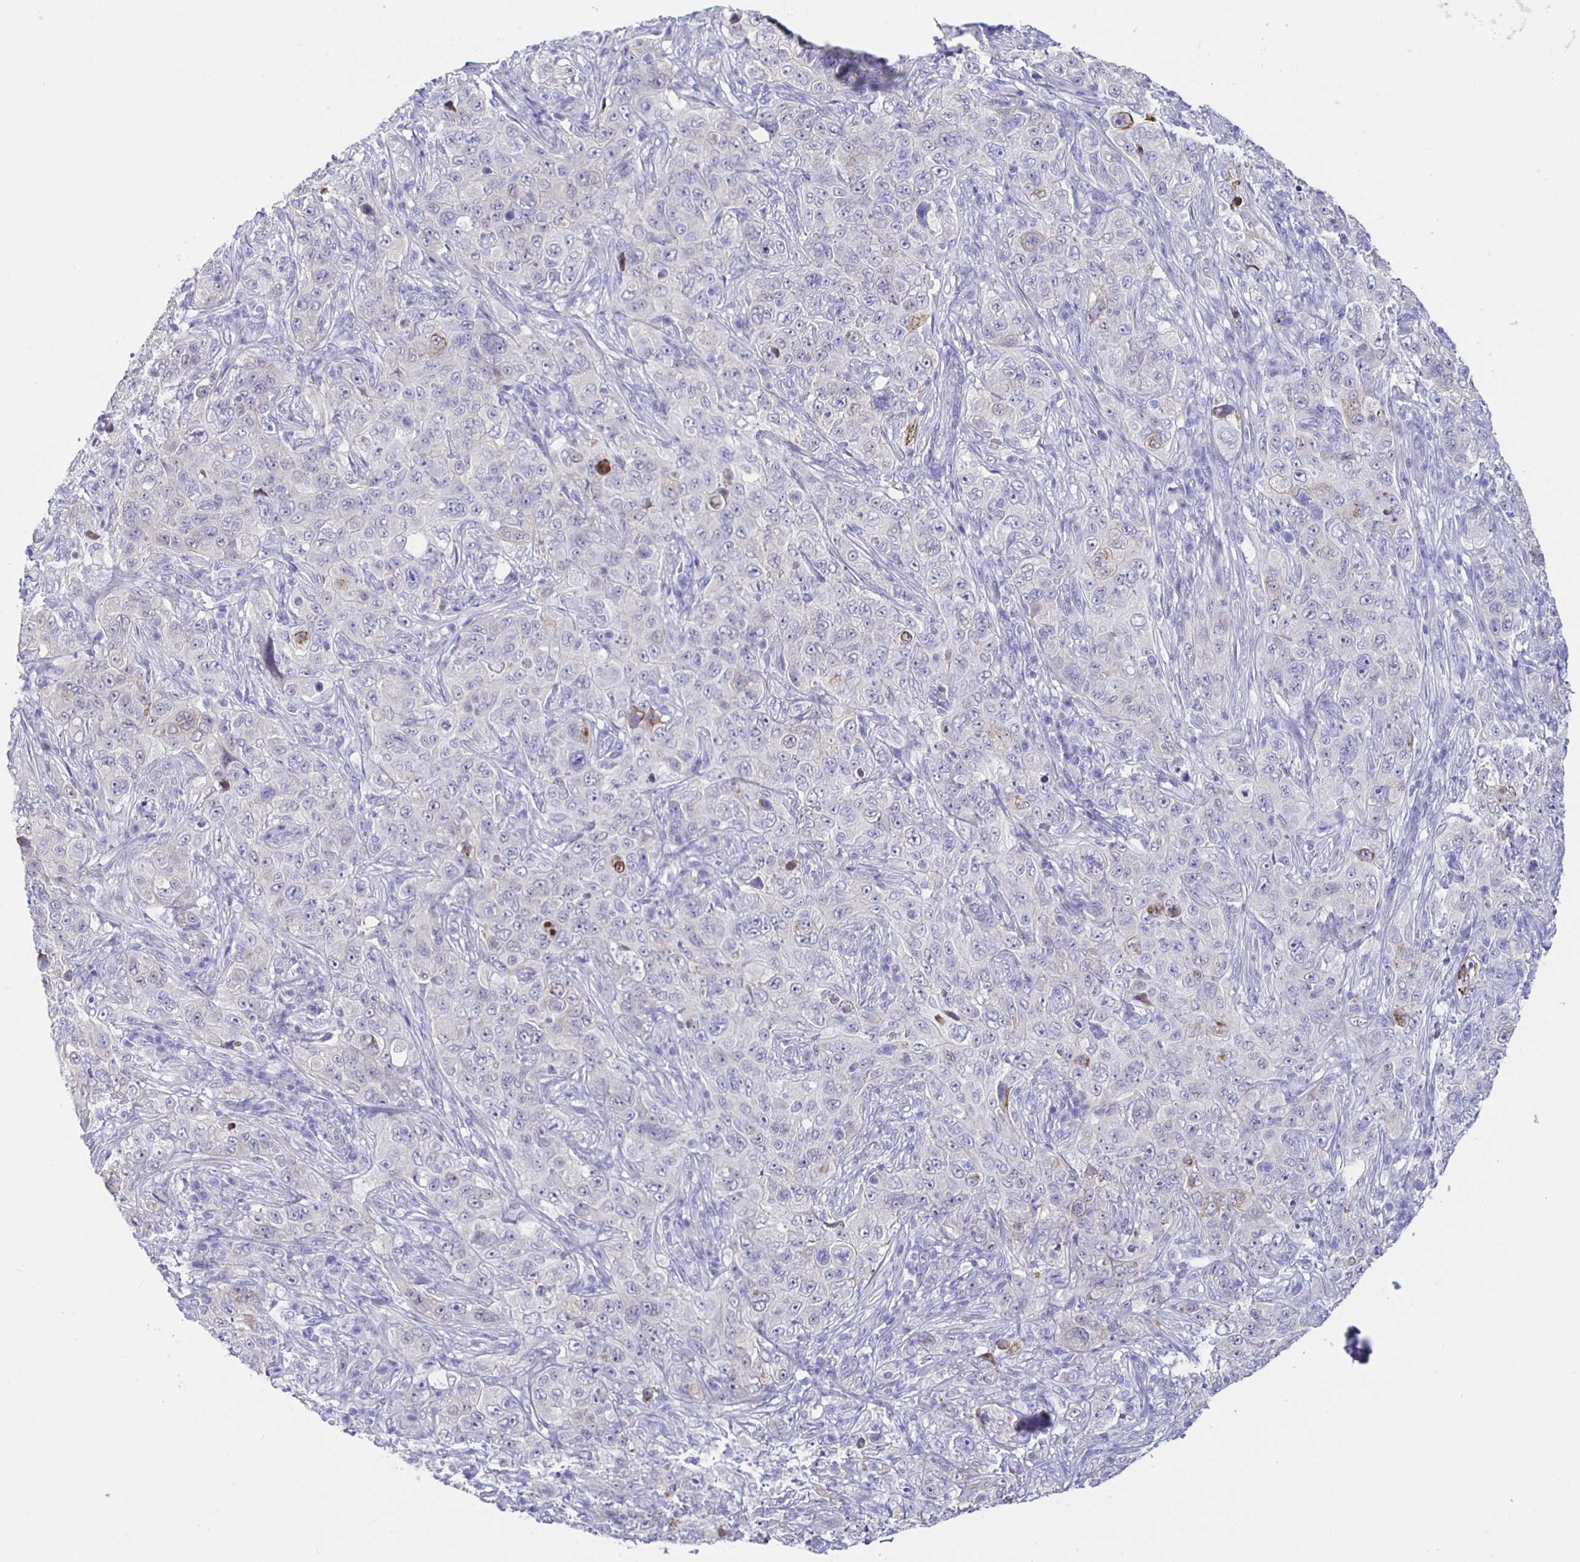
{"staining": {"intensity": "weak", "quantity": "<25%", "location": "cytoplasmic/membranous"}, "tissue": "pancreatic cancer", "cell_type": "Tumor cells", "image_type": "cancer", "snomed": [{"axis": "morphology", "description": "Adenocarcinoma, NOS"}, {"axis": "topography", "description": "Pancreas"}], "caption": "An immunohistochemistry image of pancreatic cancer is shown. There is no staining in tumor cells of pancreatic cancer. (DAB IHC, high magnification).", "gene": "HSPA4L", "patient": {"sex": "male", "age": 68}}